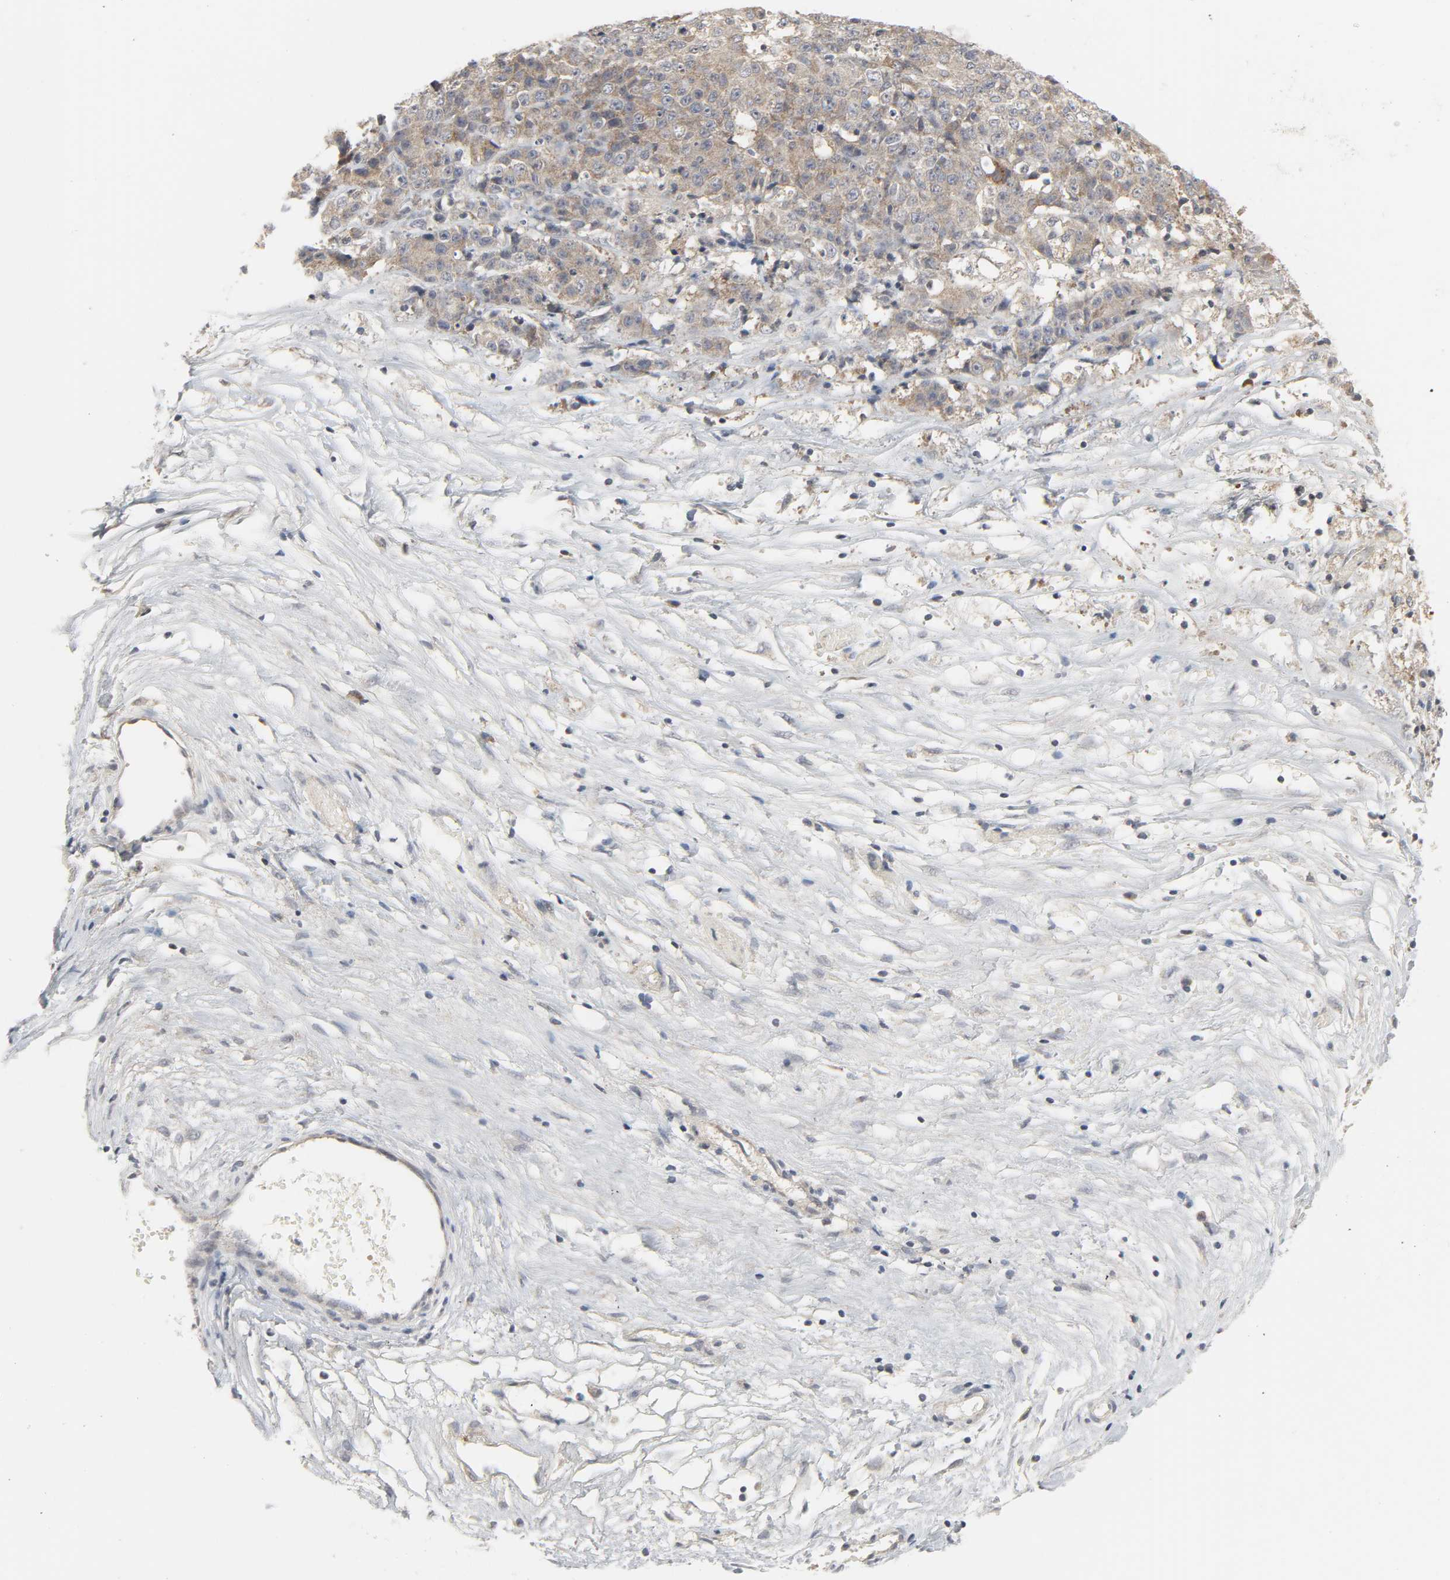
{"staining": {"intensity": "moderate", "quantity": ">75%", "location": "cytoplasmic/membranous"}, "tissue": "ovarian cancer", "cell_type": "Tumor cells", "image_type": "cancer", "snomed": [{"axis": "morphology", "description": "Carcinoma, endometroid"}, {"axis": "topography", "description": "Ovary"}], "caption": "Endometroid carcinoma (ovarian) stained with a protein marker shows moderate staining in tumor cells.", "gene": "CLIP1", "patient": {"sex": "female", "age": 42}}